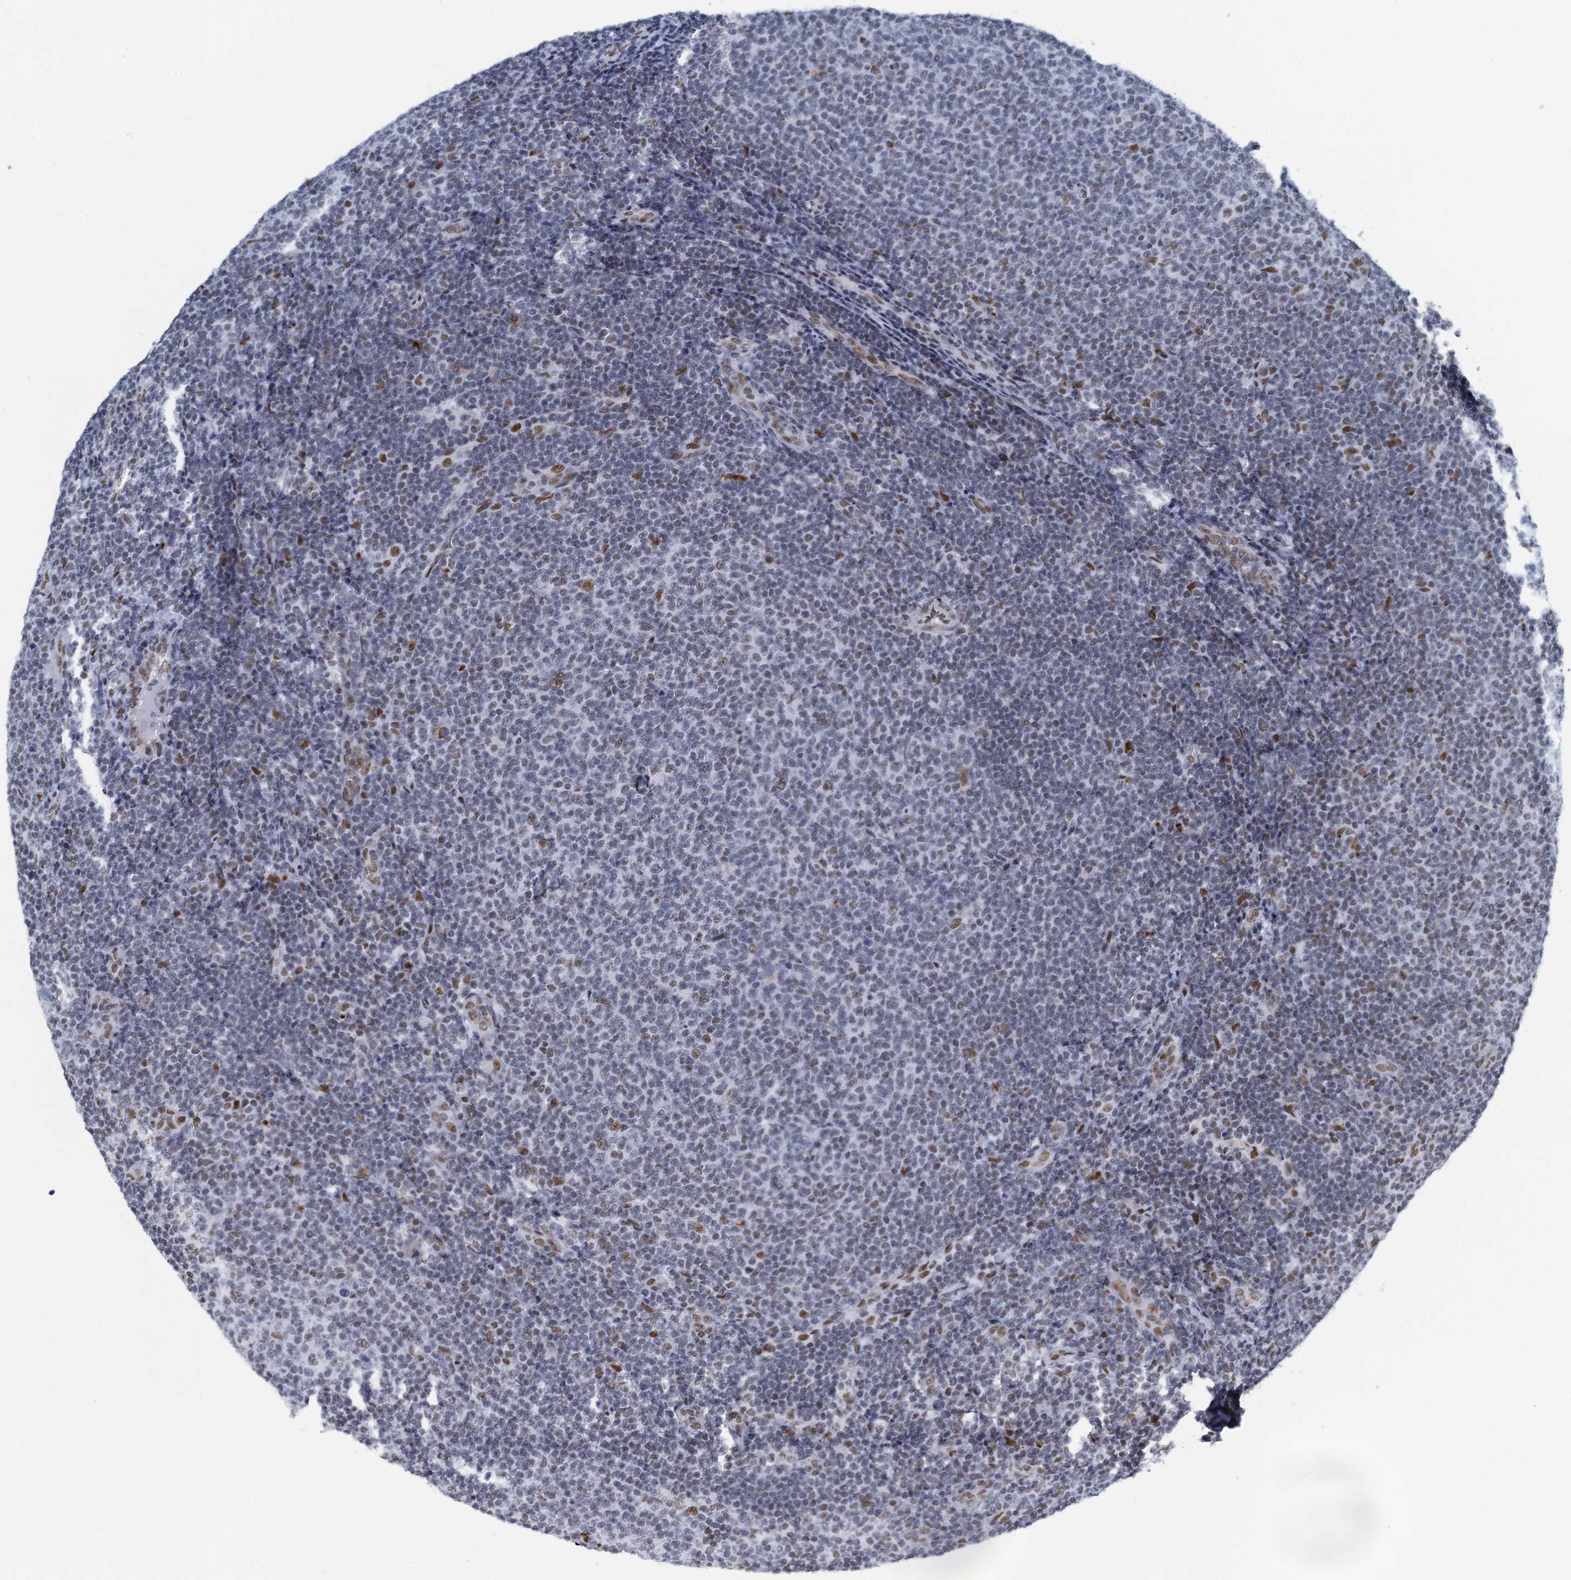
{"staining": {"intensity": "negative", "quantity": "none", "location": "none"}, "tissue": "lymphoma", "cell_type": "Tumor cells", "image_type": "cancer", "snomed": [{"axis": "morphology", "description": "Malignant lymphoma, non-Hodgkin's type, Low grade"}, {"axis": "topography", "description": "Lymph node"}], "caption": "The immunohistochemistry histopathology image has no significant positivity in tumor cells of low-grade malignant lymphoma, non-Hodgkin's type tissue. (Immunohistochemistry, brightfield microscopy, high magnification).", "gene": "HNRNPUL2", "patient": {"sex": "male", "age": 66}}